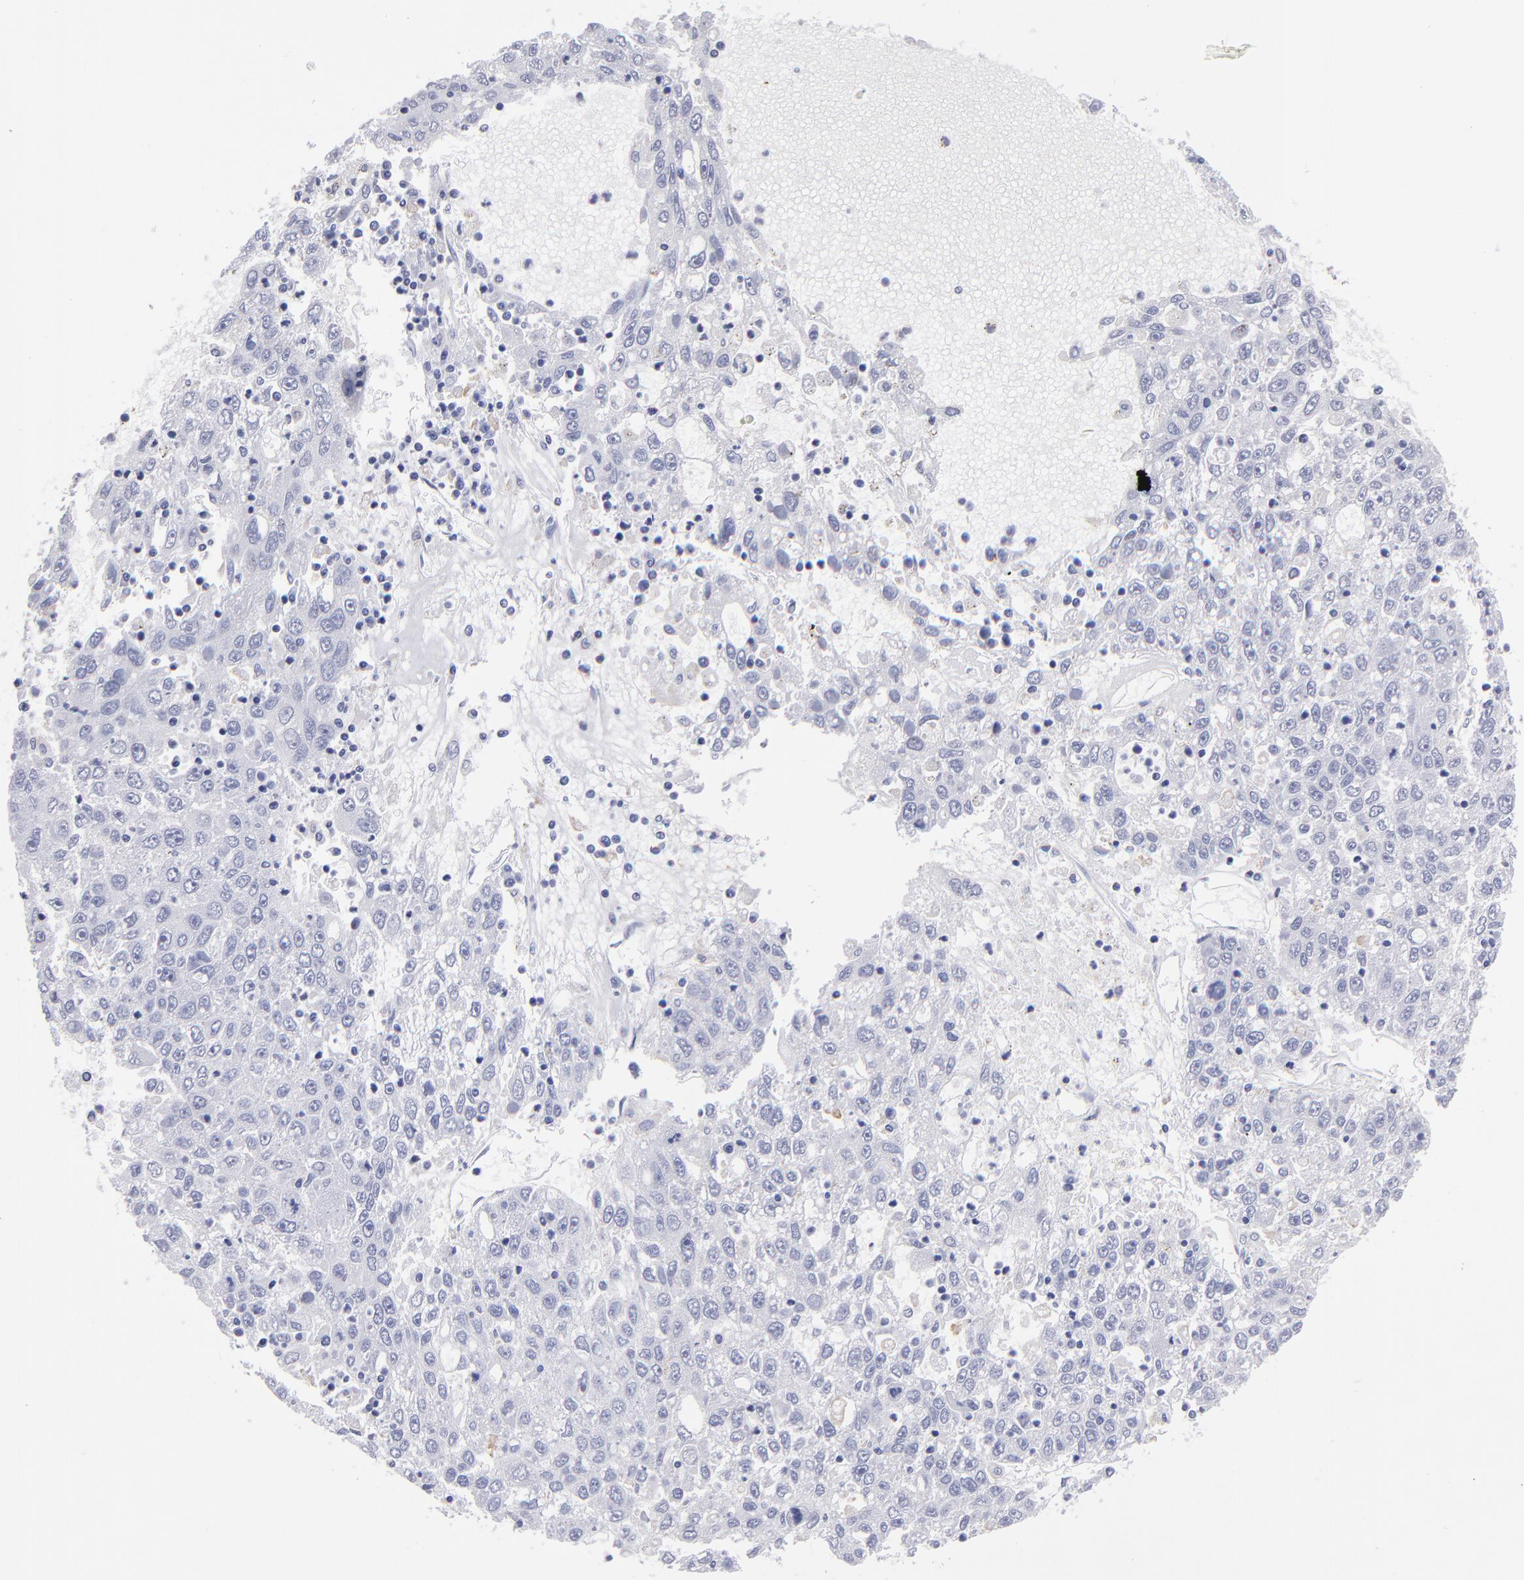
{"staining": {"intensity": "negative", "quantity": "none", "location": "none"}, "tissue": "liver cancer", "cell_type": "Tumor cells", "image_type": "cancer", "snomed": [{"axis": "morphology", "description": "Carcinoma, Hepatocellular, NOS"}, {"axis": "topography", "description": "Liver"}], "caption": "This is an immunohistochemistry (IHC) histopathology image of liver cancer. There is no expression in tumor cells.", "gene": "MB", "patient": {"sex": "male", "age": 49}}